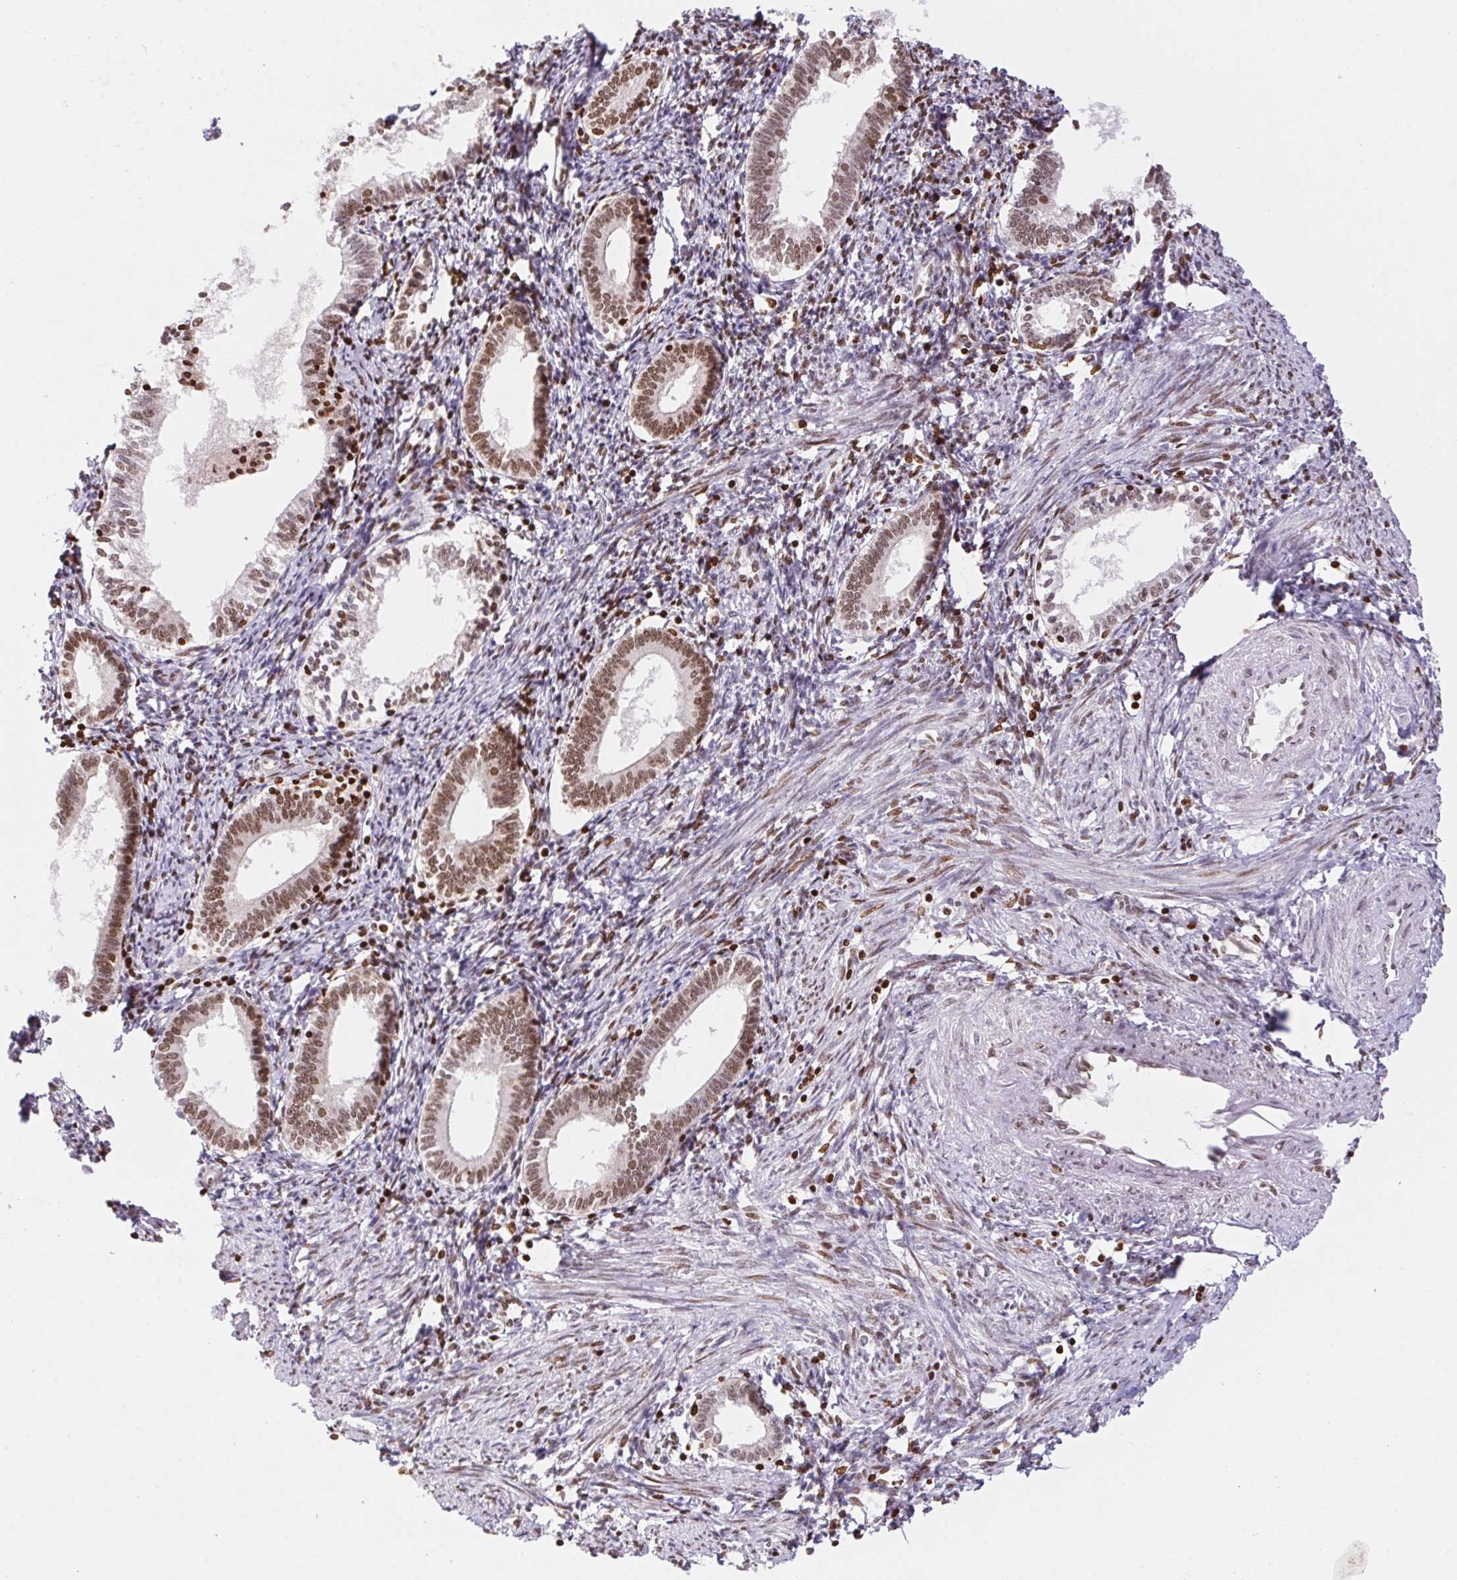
{"staining": {"intensity": "moderate", "quantity": ">75%", "location": "nuclear"}, "tissue": "endometrium", "cell_type": "Cells in endometrial stroma", "image_type": "normal", "snomed": [{"axis": "morphology", "description": "Normal tissue, NOS"}, {"axis": "topography", "description": "Endometrium"}], "caption": "A brown stain highlights moderate nuclear staining of a protein in cells in endometrial stroma of normal human endometrium.", "gene": "POLD3", "patient": {"sex": "female", "age": 41}}